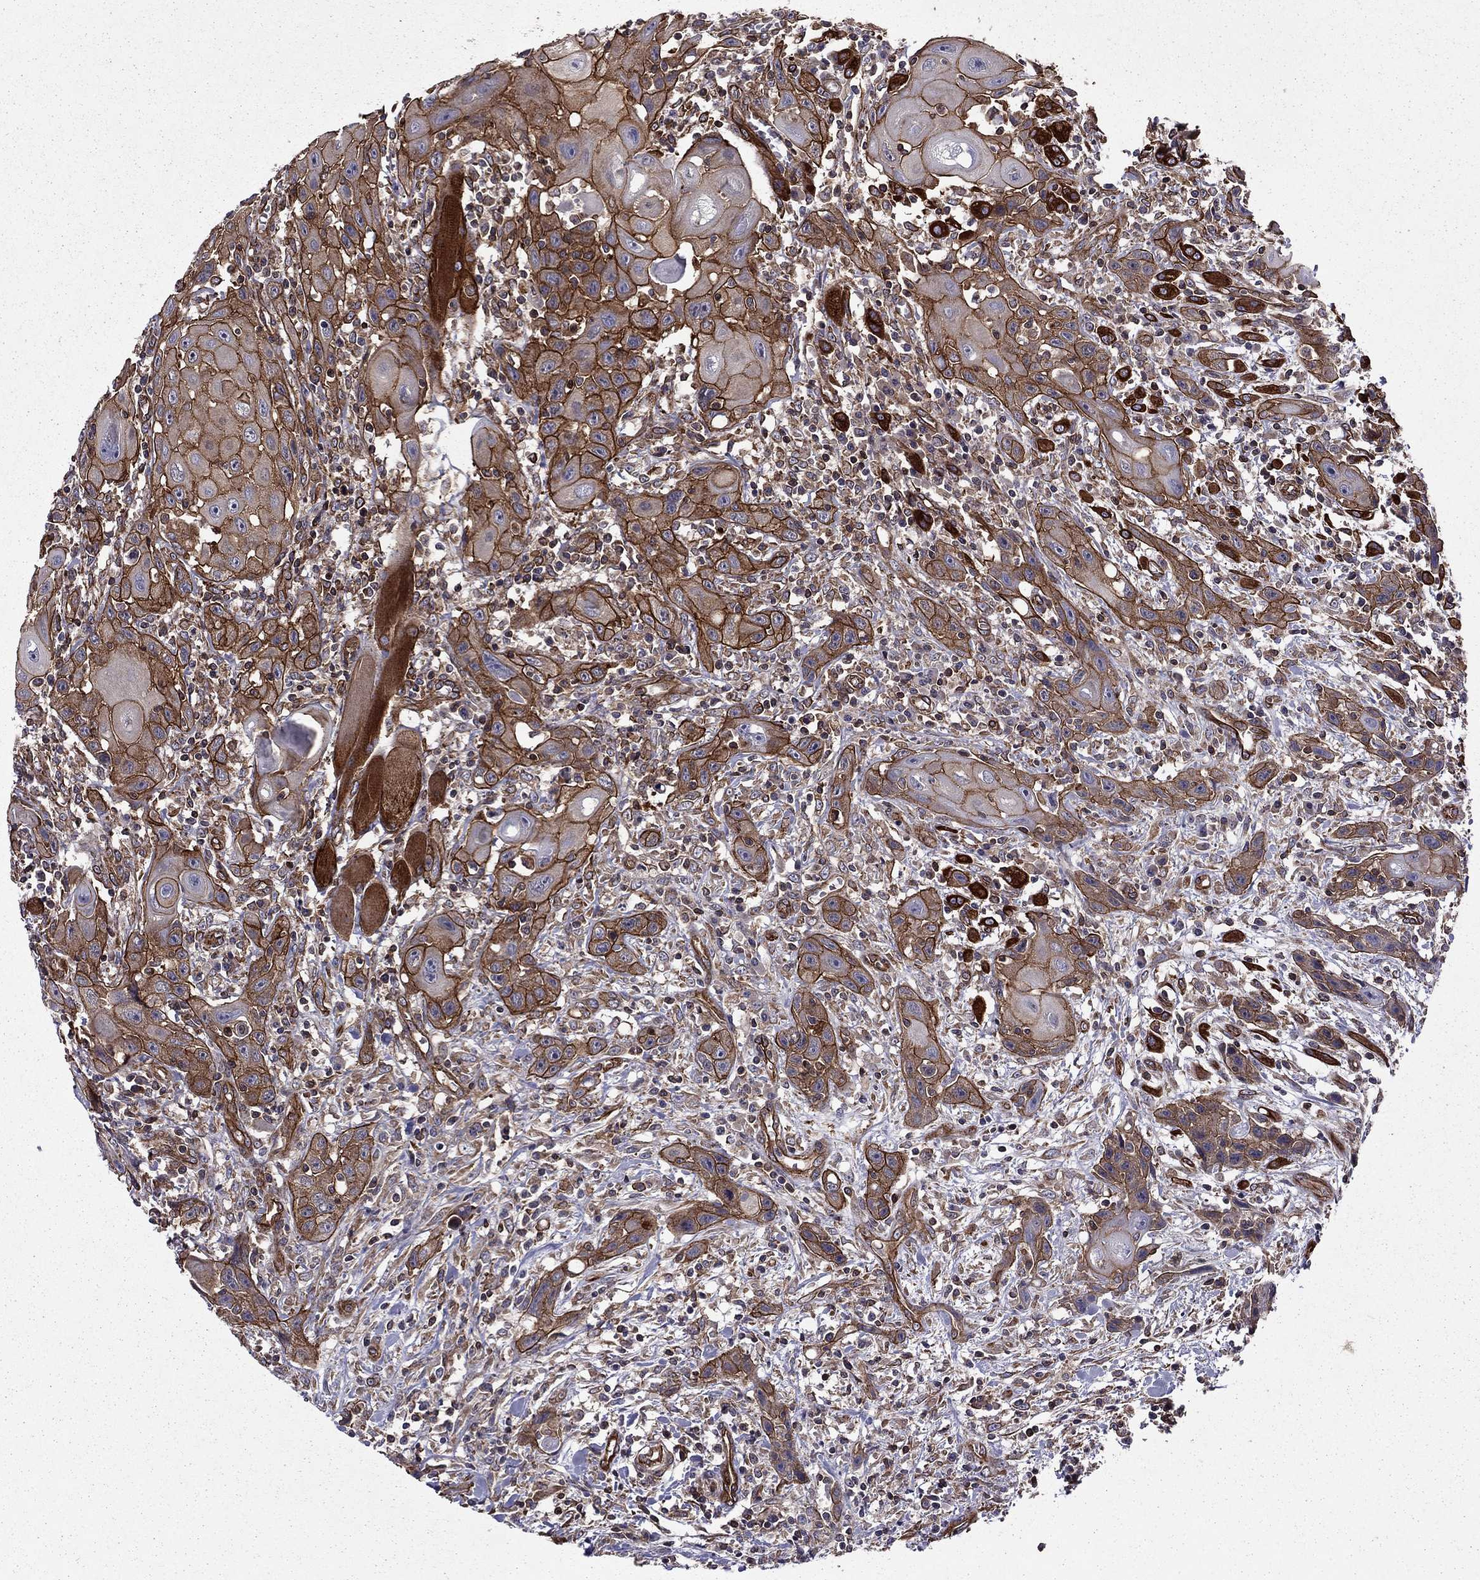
{"staining": {"intensity": "strong", "quantity": "25%-75%", "location": "cytoplasmic/membranous"}, "tissue": "head and neck cancer", "cell_type": "Tumor cells", "image_type": "cancer", "snomed": [{"axis": "morphology", "description": "Normal tissue, NOS"}, {"axis": "morphology", "description": "Squamous cell carcinoma, NOS"}, {"axis": "topography", "description": "Oral tissue"}, {"axis": "topography", "description": "Head-Neck"}], "caption": "Immunohistochemistry (IHC) of head and neck cancer displays high levels of strong cytoplasmic/membranous positivity in approximately 25%-75% of tumor cells.", "gene": "SHMT1", "patient": {"sex": "male", "age": 71}}